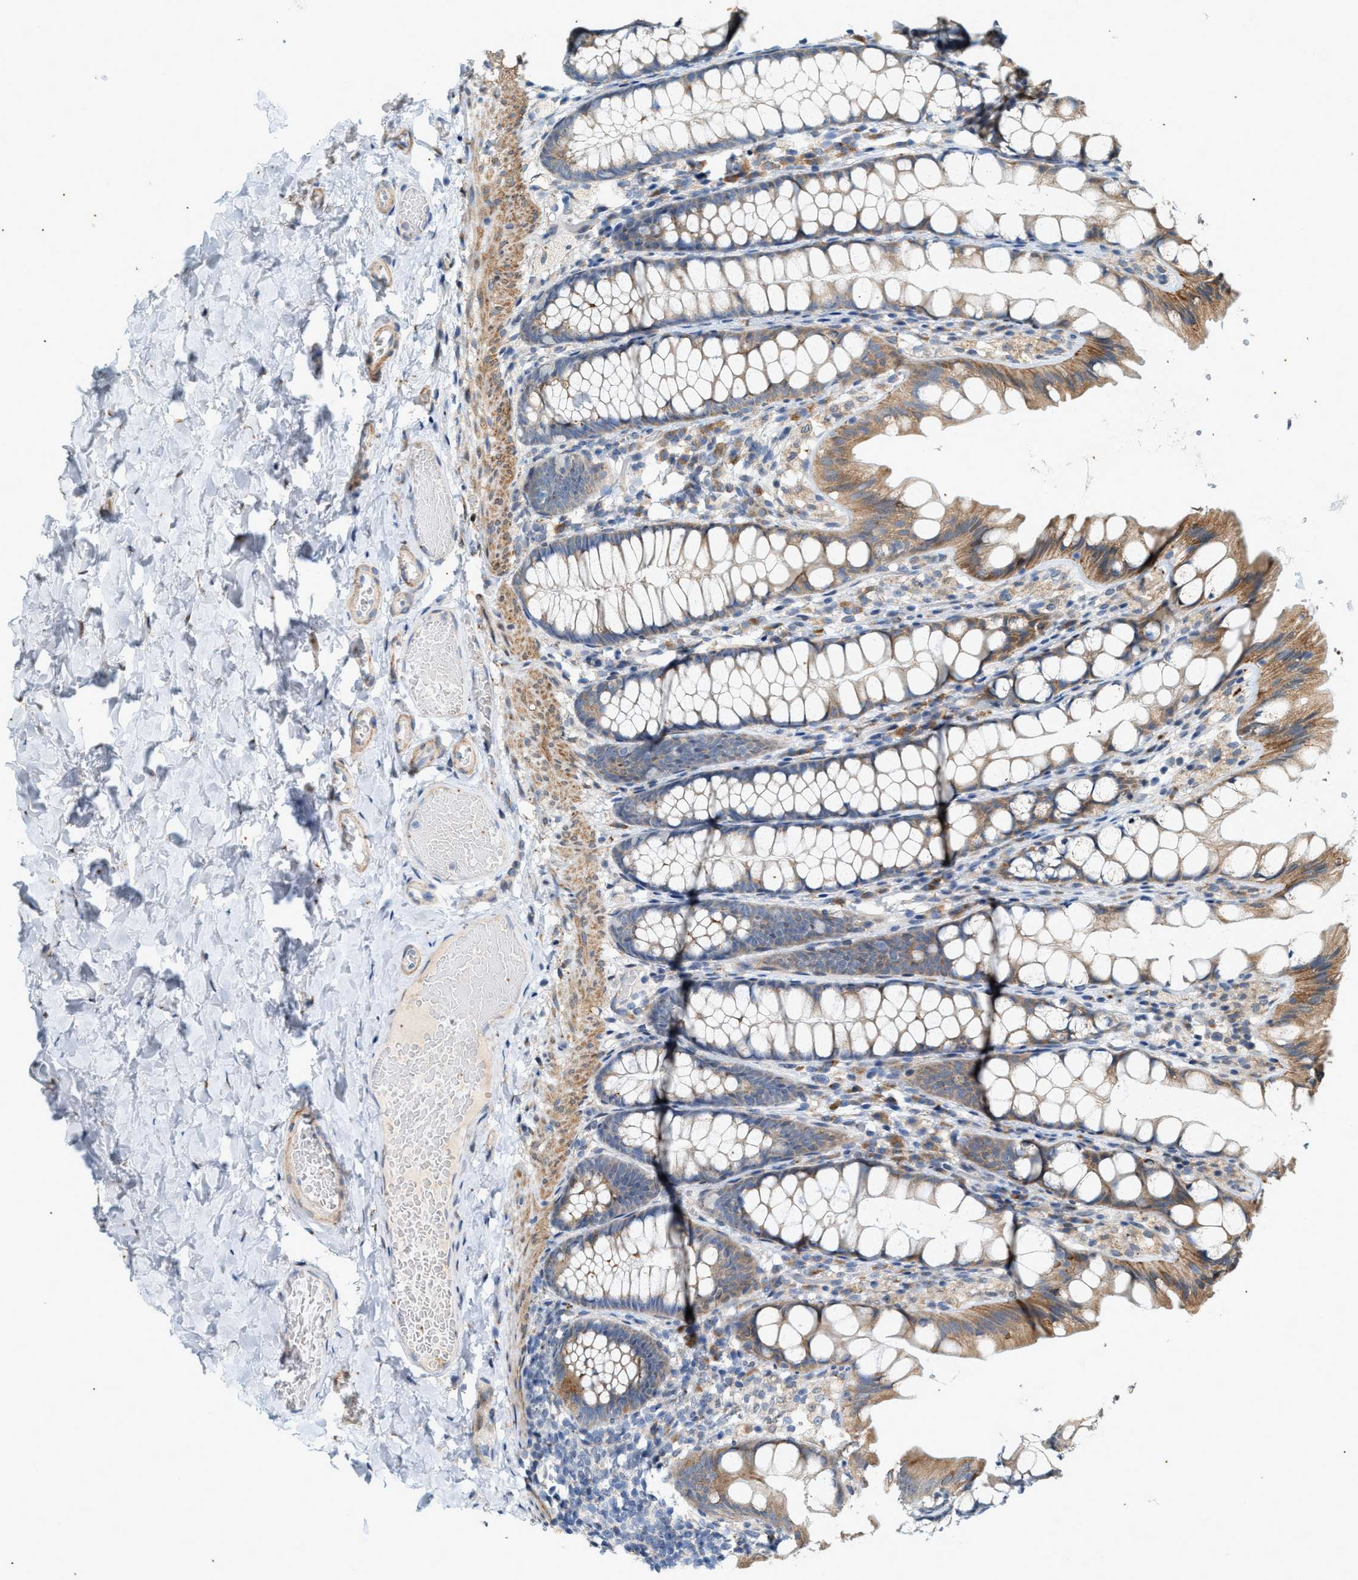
{"staining": {"intensity": "weak", "quantity": ">75%", "location": "cytoplasmic/membranous"}, "tissue": "colon", "cell_type": "Endothelial cells", "image_type": "normal", "snomed": [{"axis": "morphology", "description": "Normal tissue, NOS"}, {"axis": "topography", "description": "Colon"}], "caption": "This image exhibits immunohistochemistry (IHC) staining of normal colon, with low weak cytoplasmic/membranous positivity in about >75% of endothelial cells.", "gene": "CHPF2", "patient": {"sex": "male", "age": 47}}